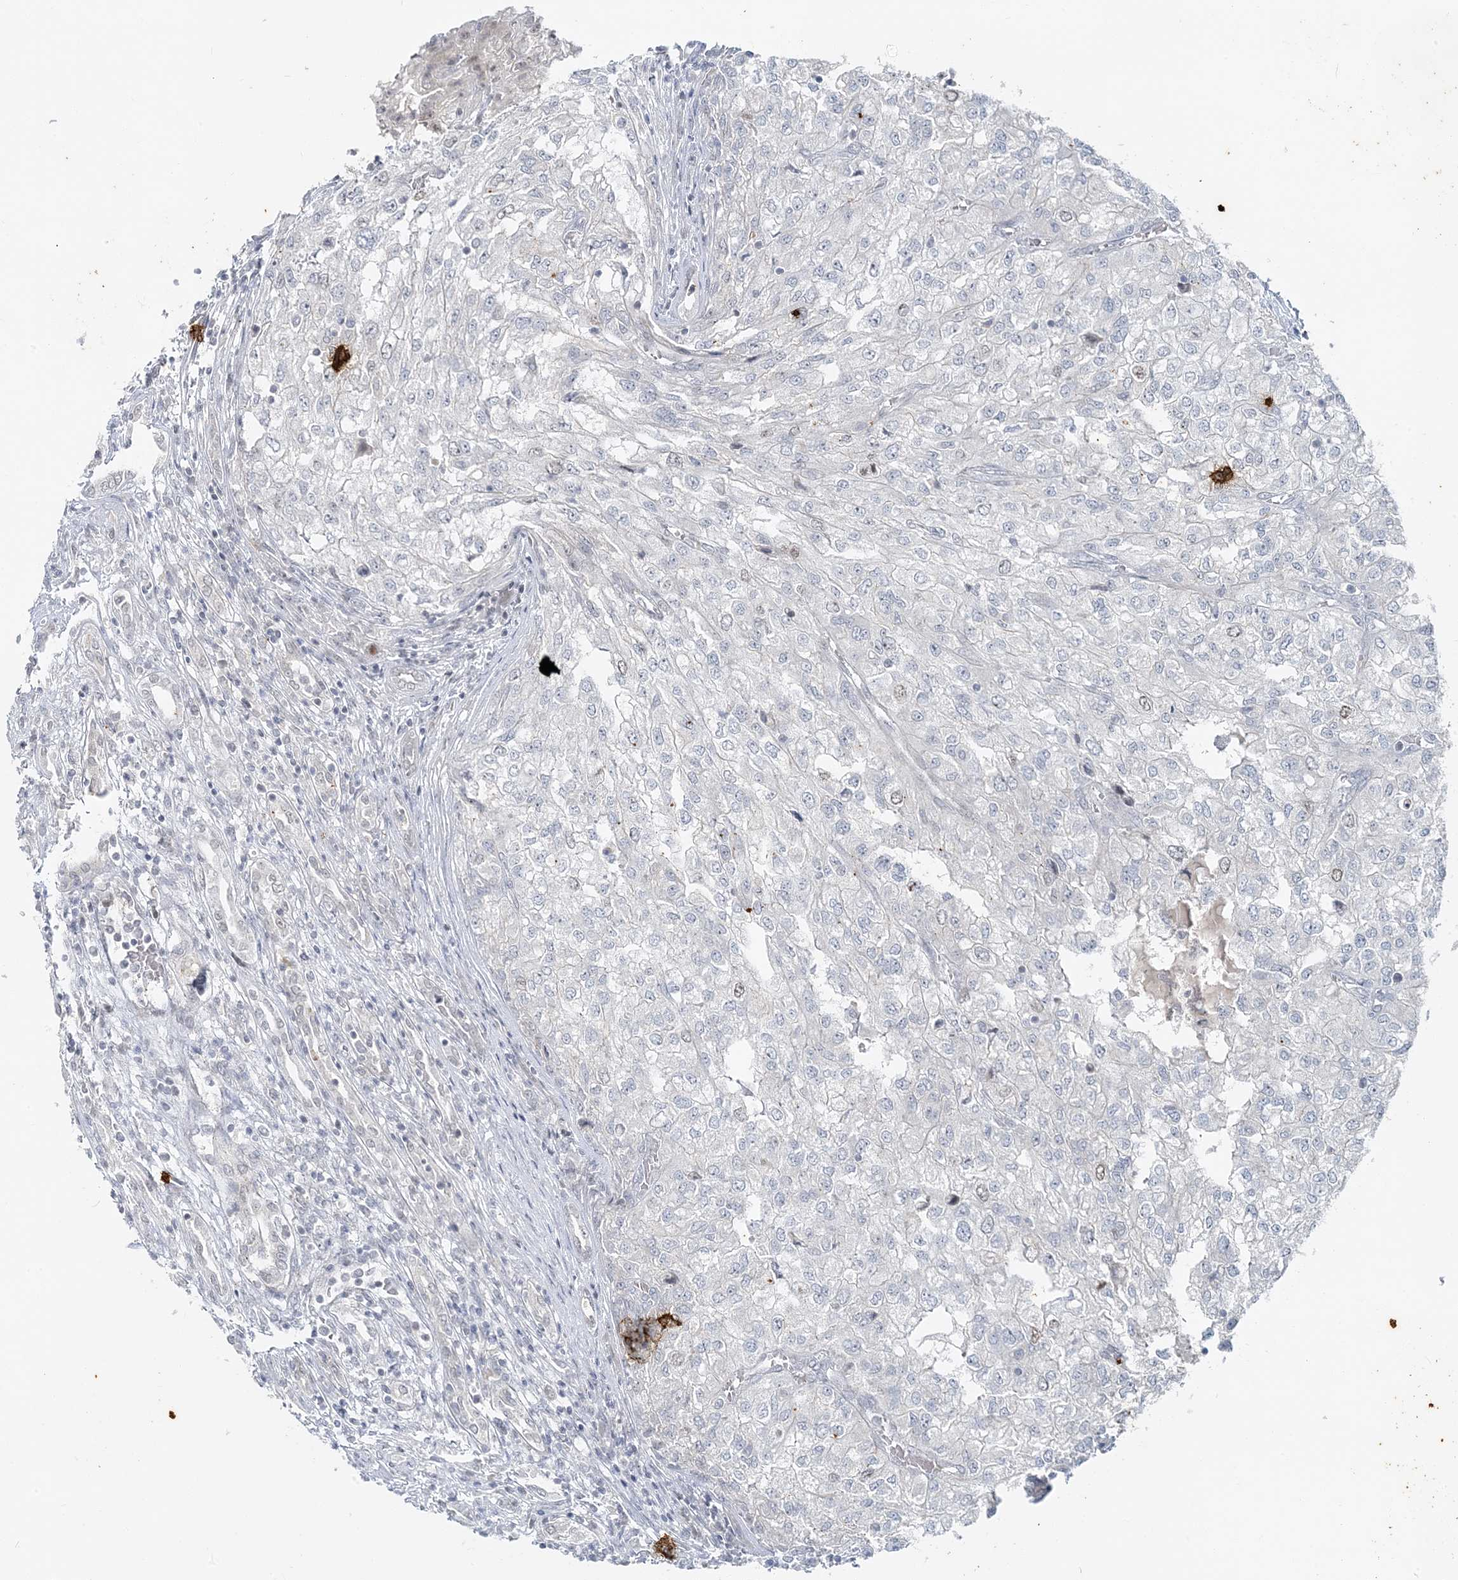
{"staining": {"intensity": "negative", "quantity": "none", "location": "none"}, "tissue": "renal cancer", "cell_type": "Tumor cells", "image_type": "cancer", "snomed": [{"axis": "morphology", "description": "Adenocarcinoma, NOS"}, {"axis": "topography", "description": "Kidney"}], "caption": "This is an IHC image of renal cancer (adenocarcinoma). There is no staining in tumor cells.", "gene": "LEXM", "patient": {"sex": "female", "age": 54}}